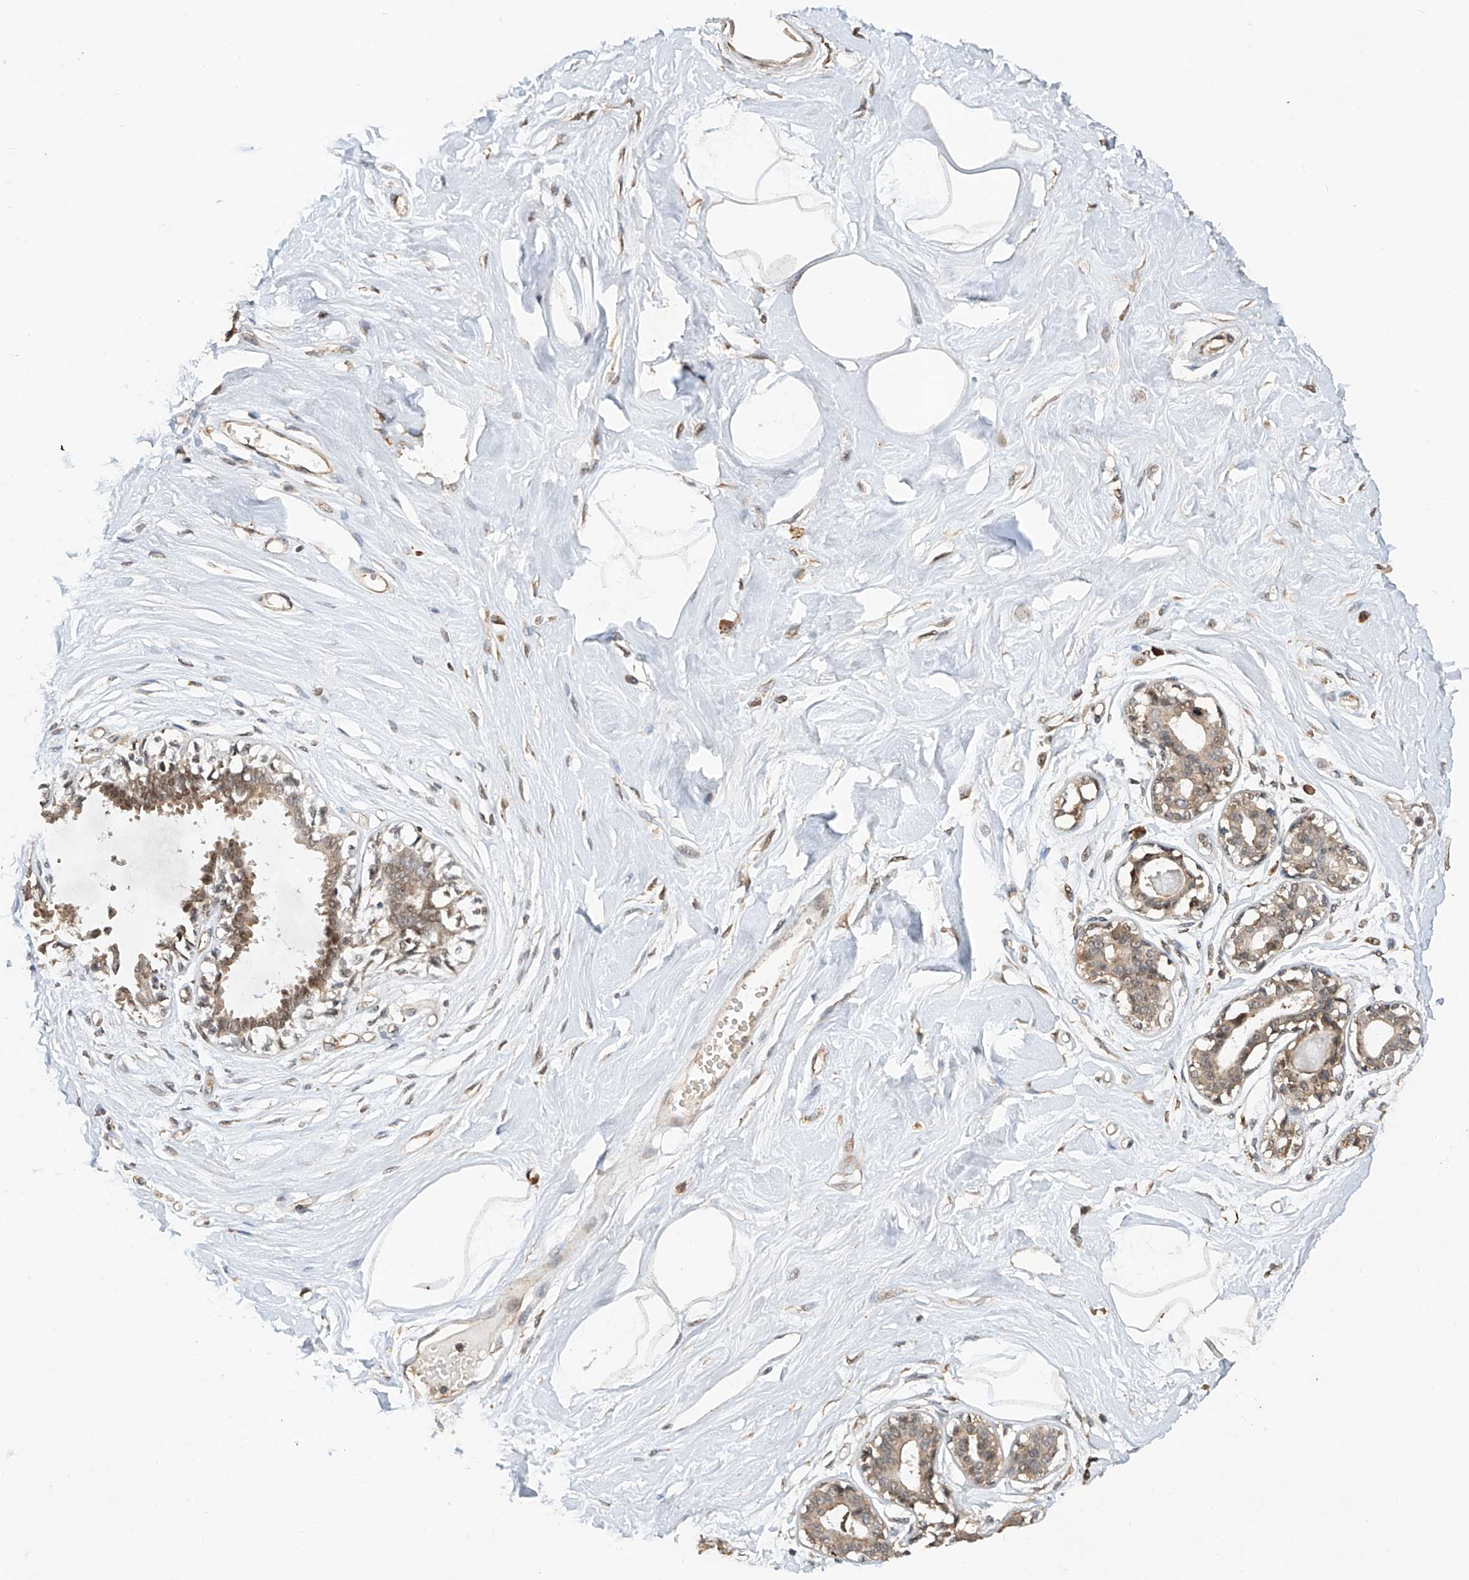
{"staining": {"intensity": "moderate", "quantity": ">75%", "location": "cytoplasmic/membranous"}, "tissue": "breast", "cell_type": "Adipocytes", "image_type": "normal", "snomed": [{"axis": "morphology", "description": "Normal tissue, NOS"}, {"axis": "topography", "description": "Breast"}], "caption": "An image of breast stained for a protein displays moderate cytoplasmic/membranous brown staining in adipocytes.", "gene": "RILPL2", "patient": {"sex": "female", "age": 45}}